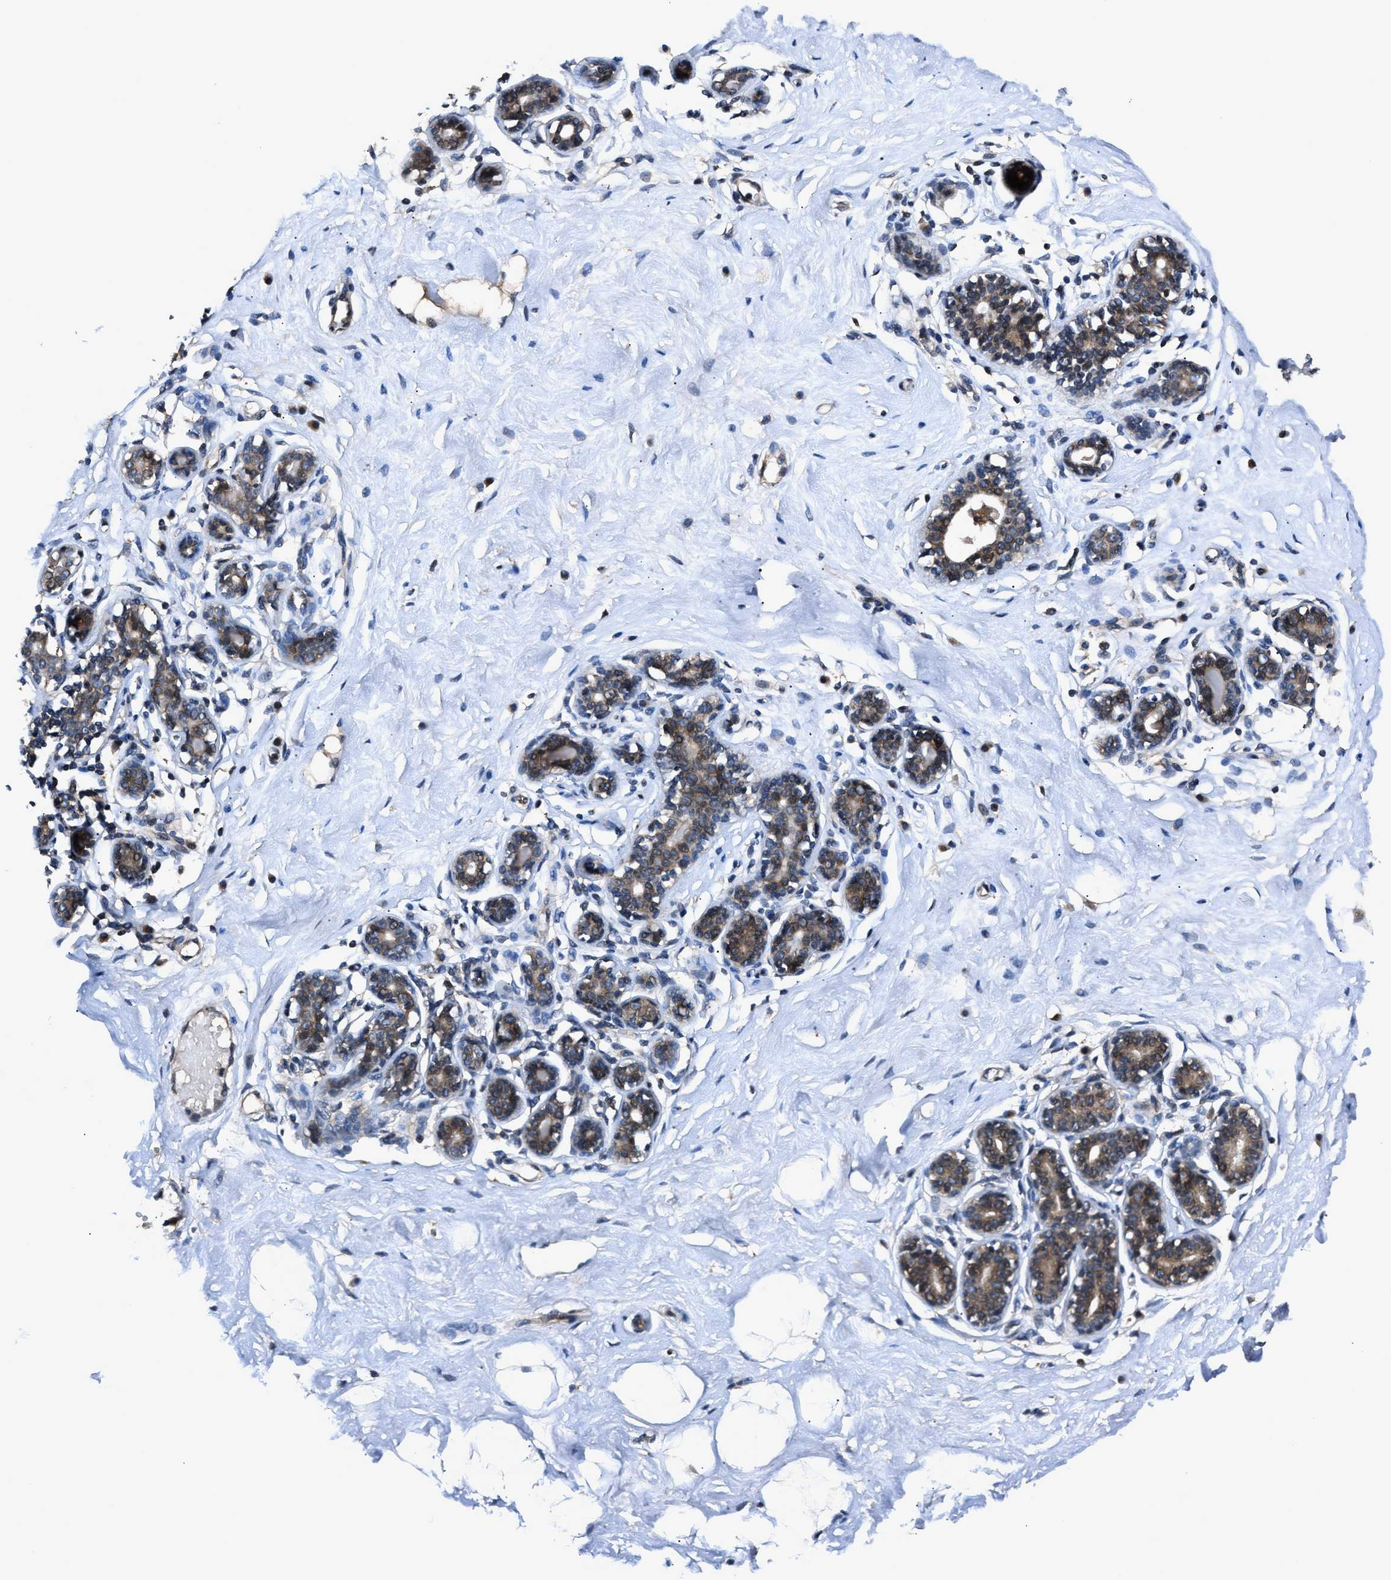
{"staining": {"intensity": "moderate", "quantity": ">75%", "location": "cytoplasmic/membranous"}, "tissue": "breast", "cell_type": "Adipocytes", "image_type": "normal", "snomed": [{"axis": "morphology", "description": "Normal tissue, NOS"}, {"axis": "topography", "description": "Breast"}], "caption": "Brown immunohistochemical staining in benign breast exhibits moderate cytoplasmic/membranous positivity in about >75% of adipocytes. (Stains: DAB (3,3'-diaminobenzidine) in brown, nuclei in blue, Microscopy: brightfield microscopy at high magnification).", "gene": "TNRC18", "patient": {"sex": "female", "age": 23}}